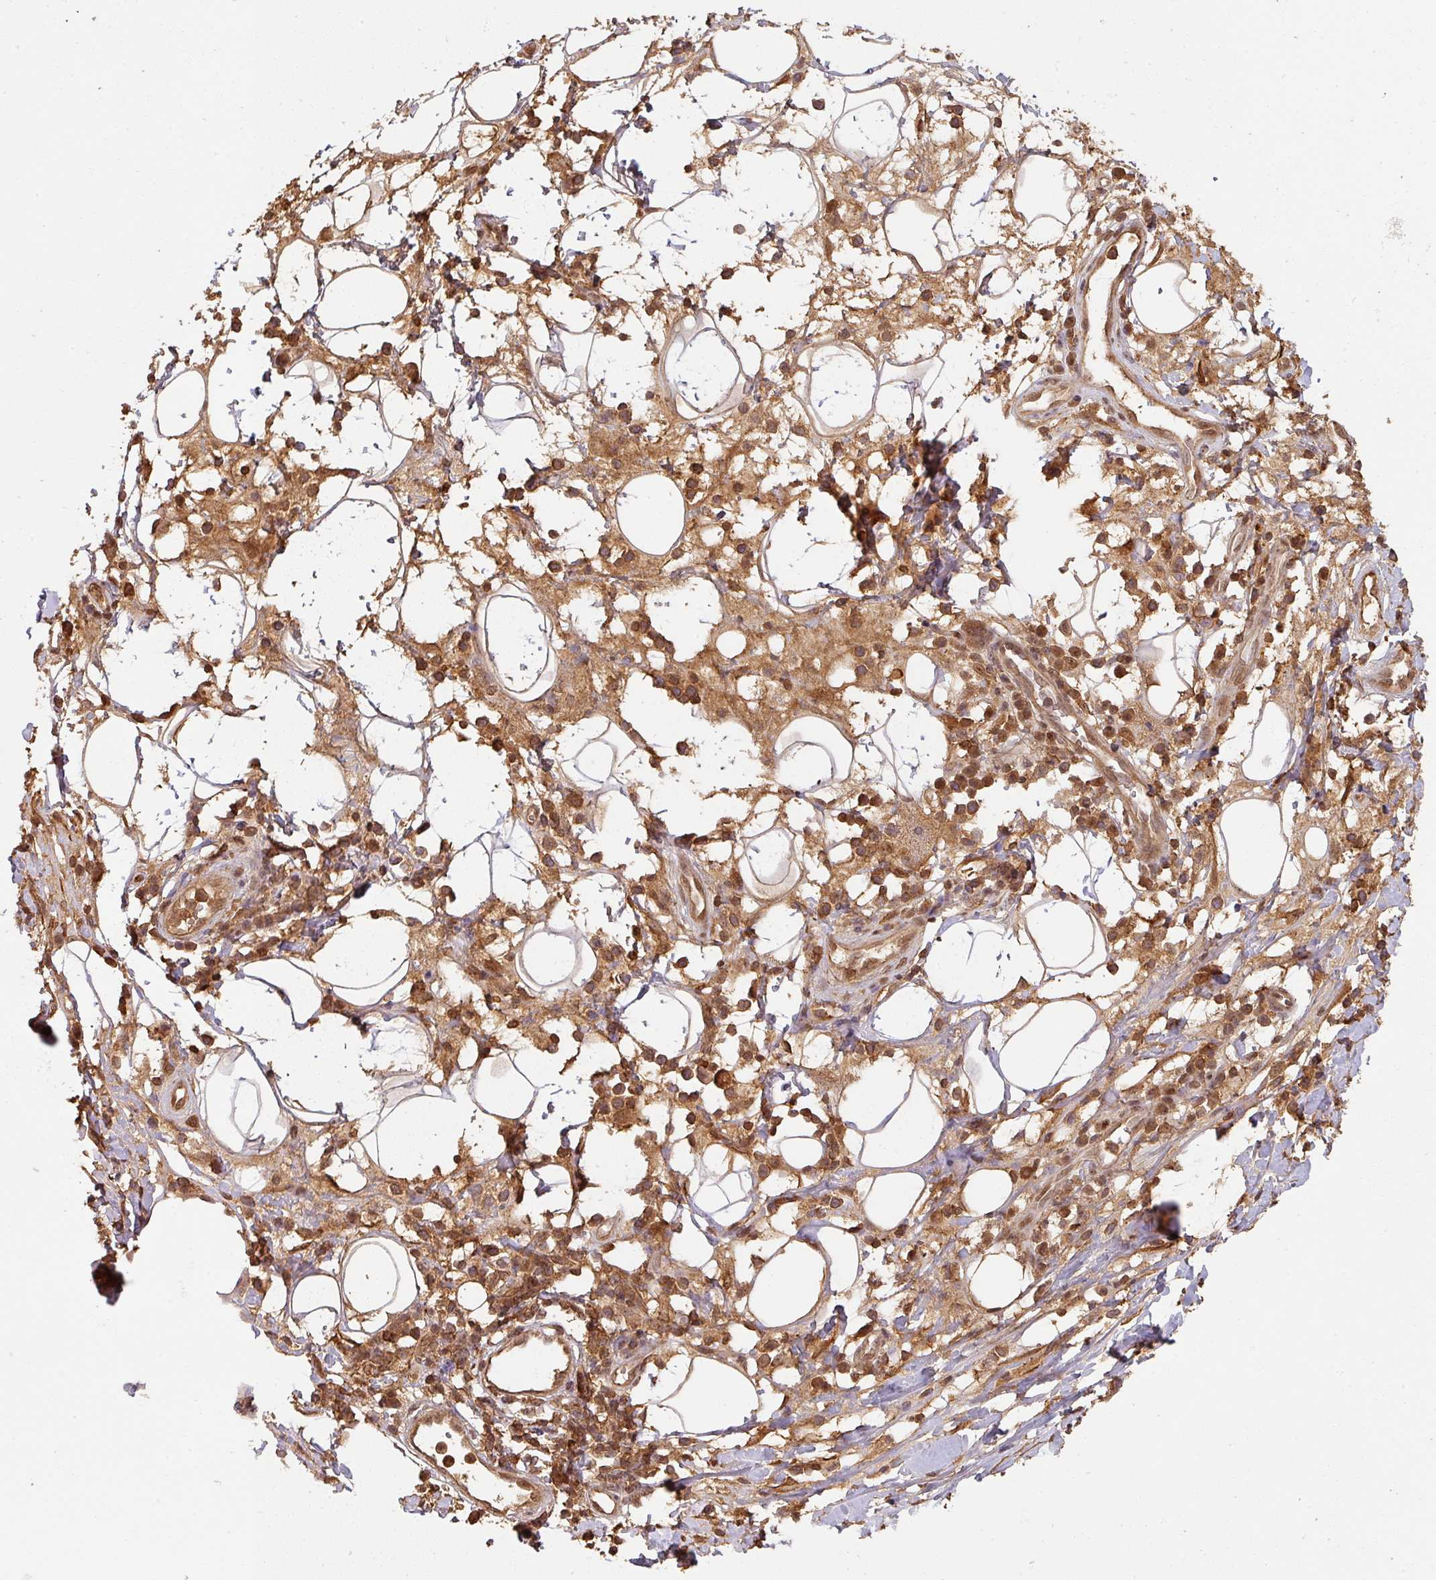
{"staining": {"intensity": "strong", "quantity": ">75%", "location": "cytoplasmic/membranous,nuclear"}, "tissue": "melanoma", "cell_type": "Tumor cells", "image_type": "cancer", "snomed": [{"axis": "morphology", "description": "Malignant melanoma, NOS"}, {"axis": "topography", "description": "Skin"}], "caption": "The image reveals staining of melanoma, revealing strong cytoplasmic/membranous and nuclear protein positivity (brown color) within tumor cells. The staining was performed using DAB to visualize the protein expression in brown, while the nuclei were stained in blue with hematoxylin (Magnification: 20x).", "gene": "ZNF322", "patient": {"sex": "male", "age": 66}}